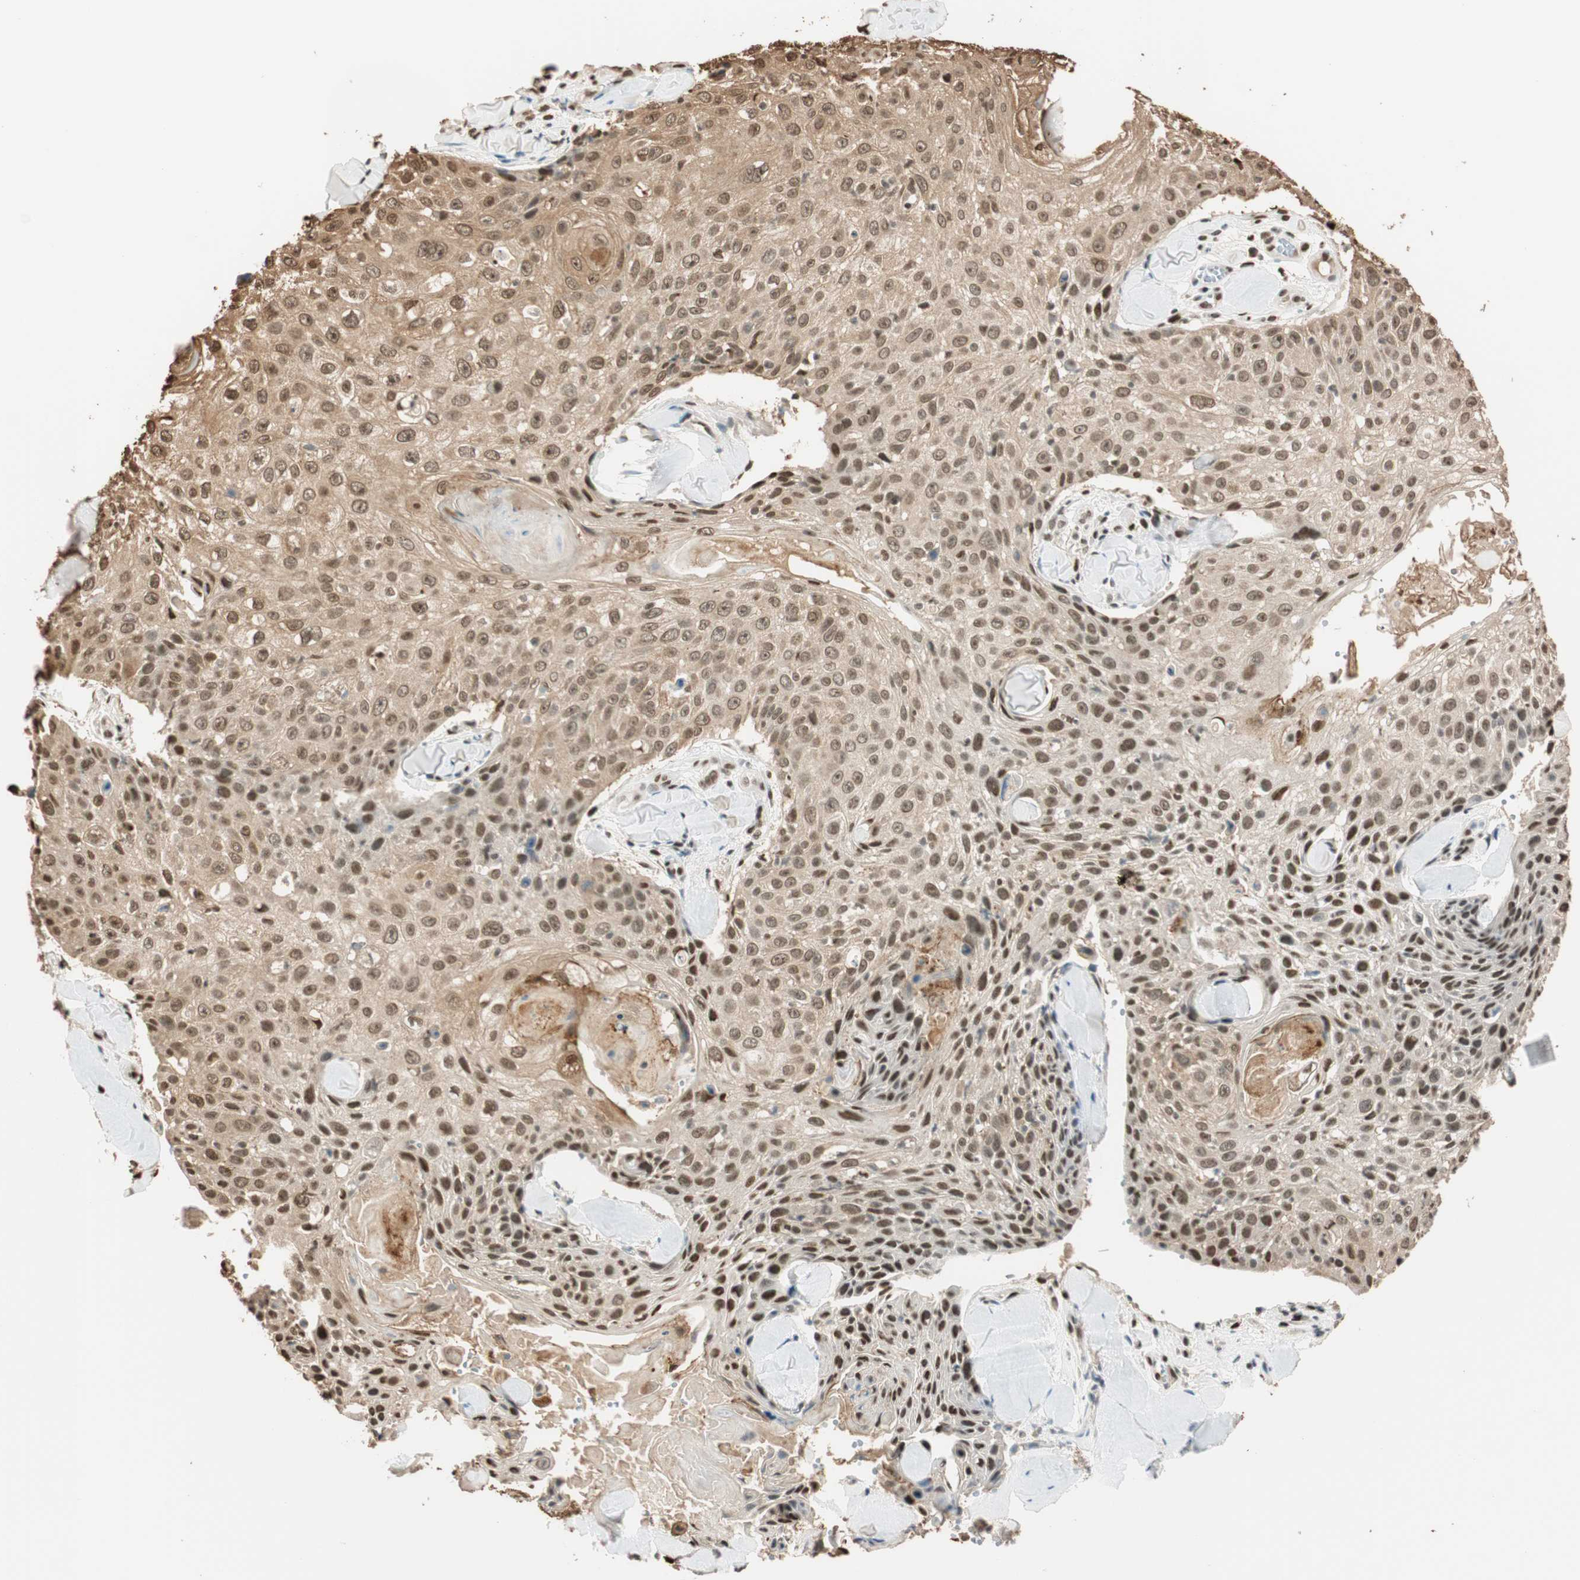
{"staining": {"intensity": "moderate", "quantity": ">75%", "location": "cytoplasmic/membranous,nuclear"}, "tissue": "skin cancer", "cell_type": "Tumor cells", "image_type": "cancer", "snomed": [{"axis": "morphology", "description": "Squamous cell carcinoma, NOS"}, {"axis": "topography", "description": "Skin"}], "caption": "Tumor cells exhibit medium levels of moderate cytoplasmic/membranous and nuclear expression in about >75% of cells in human skin cancer. (IHC, brightfield microscopy, high magnification).", "gene": "FANCG", "patient": {"sex": "male", "age": 86}}